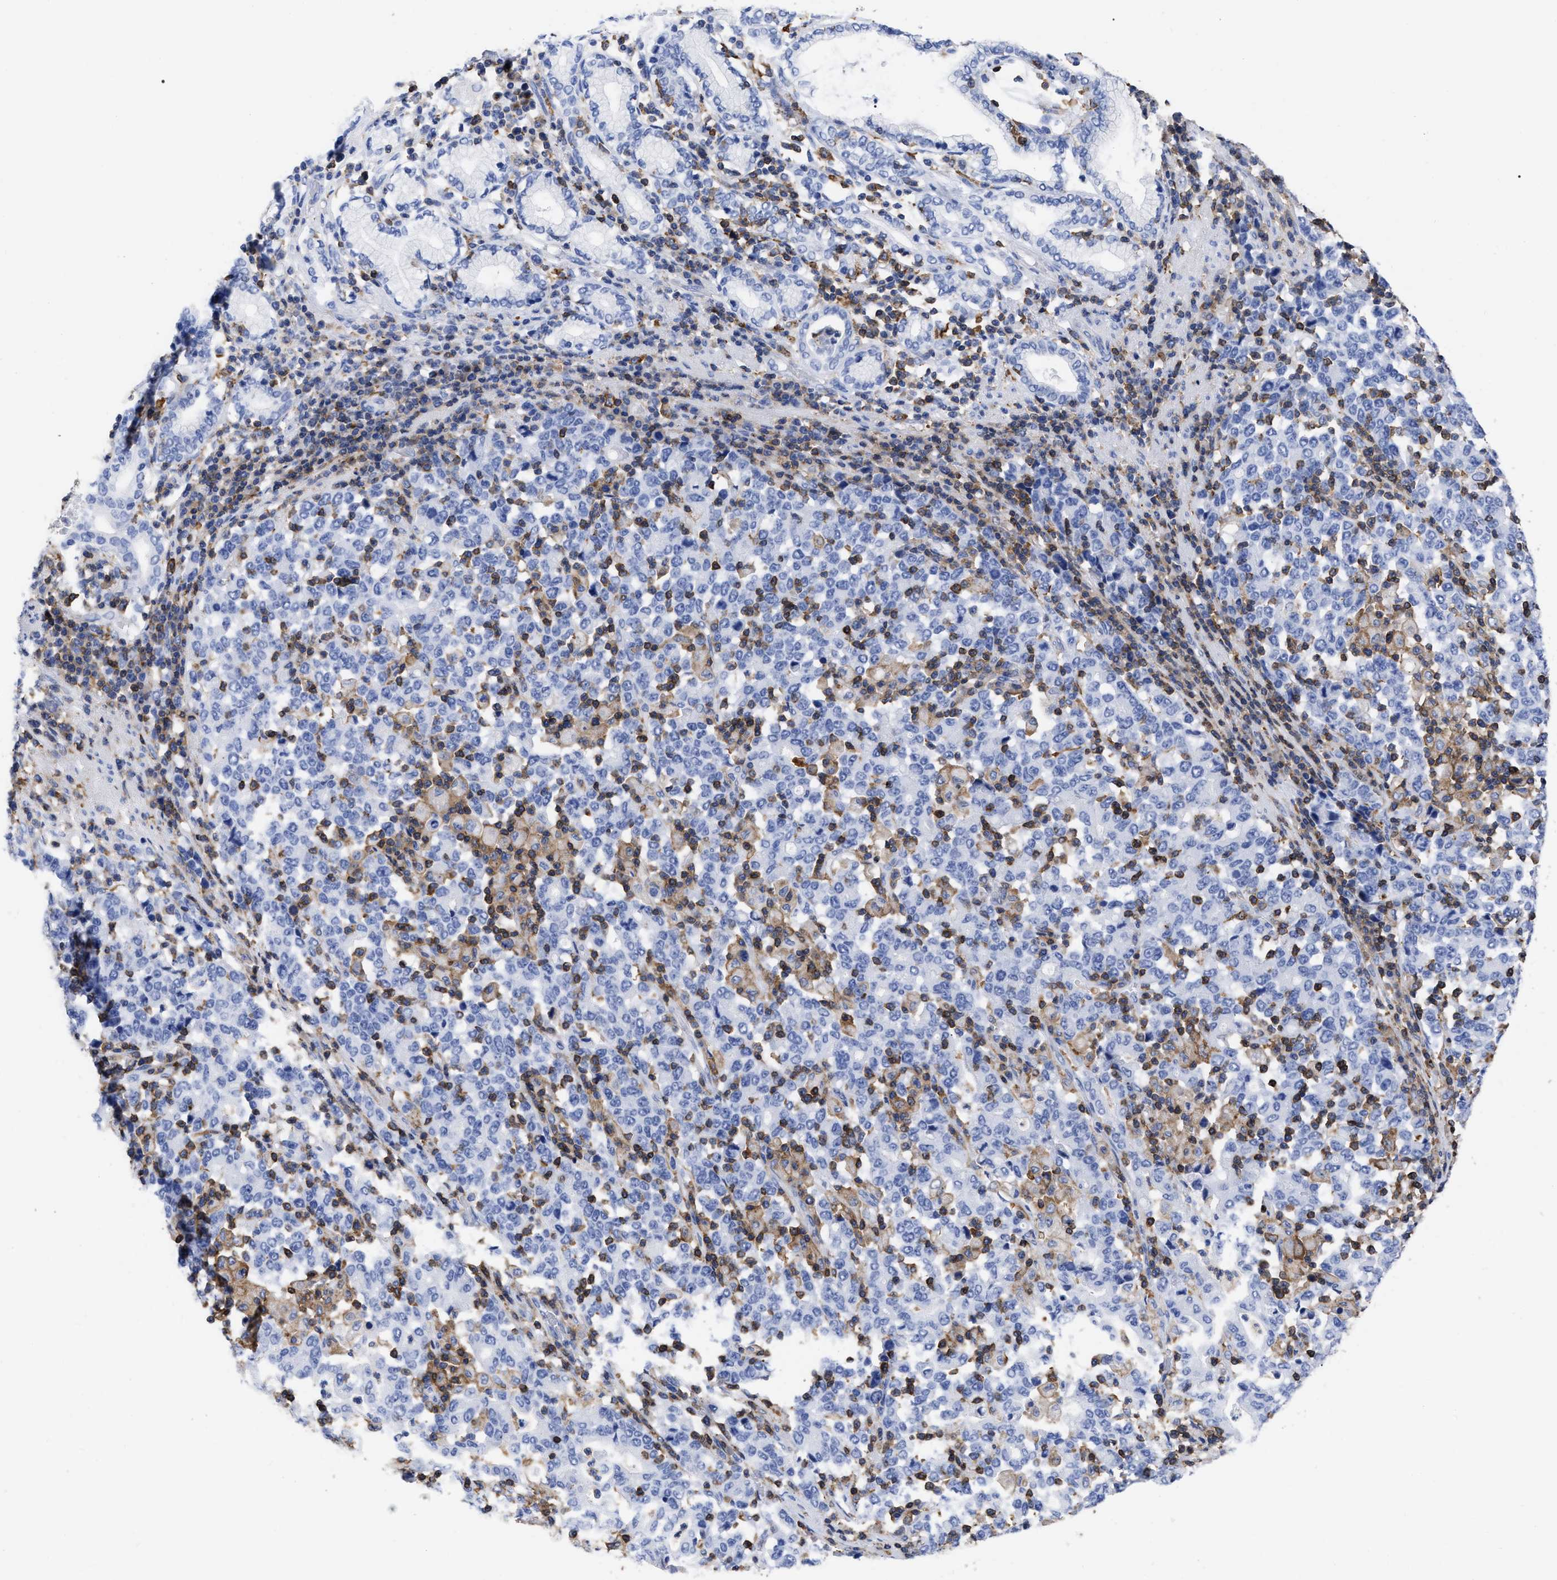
{"staining": {"intensity": "negative", "quantity": "none", "location": "none"}, "tissue": "stomach cancer", "cell_type": "Tumor cells", "image_type": "cancer", "snomed": [{"axis": "morphology", "description": "Adenocarcinoma, NOS"}, {"axis": "topography", "description": "Stomach, upper"}], "caption": "Immunohistochemistry image of stomach cancer (adenocarcinoma) stained for a protein (brown), which displays no staining in tumor cells.", "gene": "HCLS1", "patient": {"sex": "male", "age": 69}}